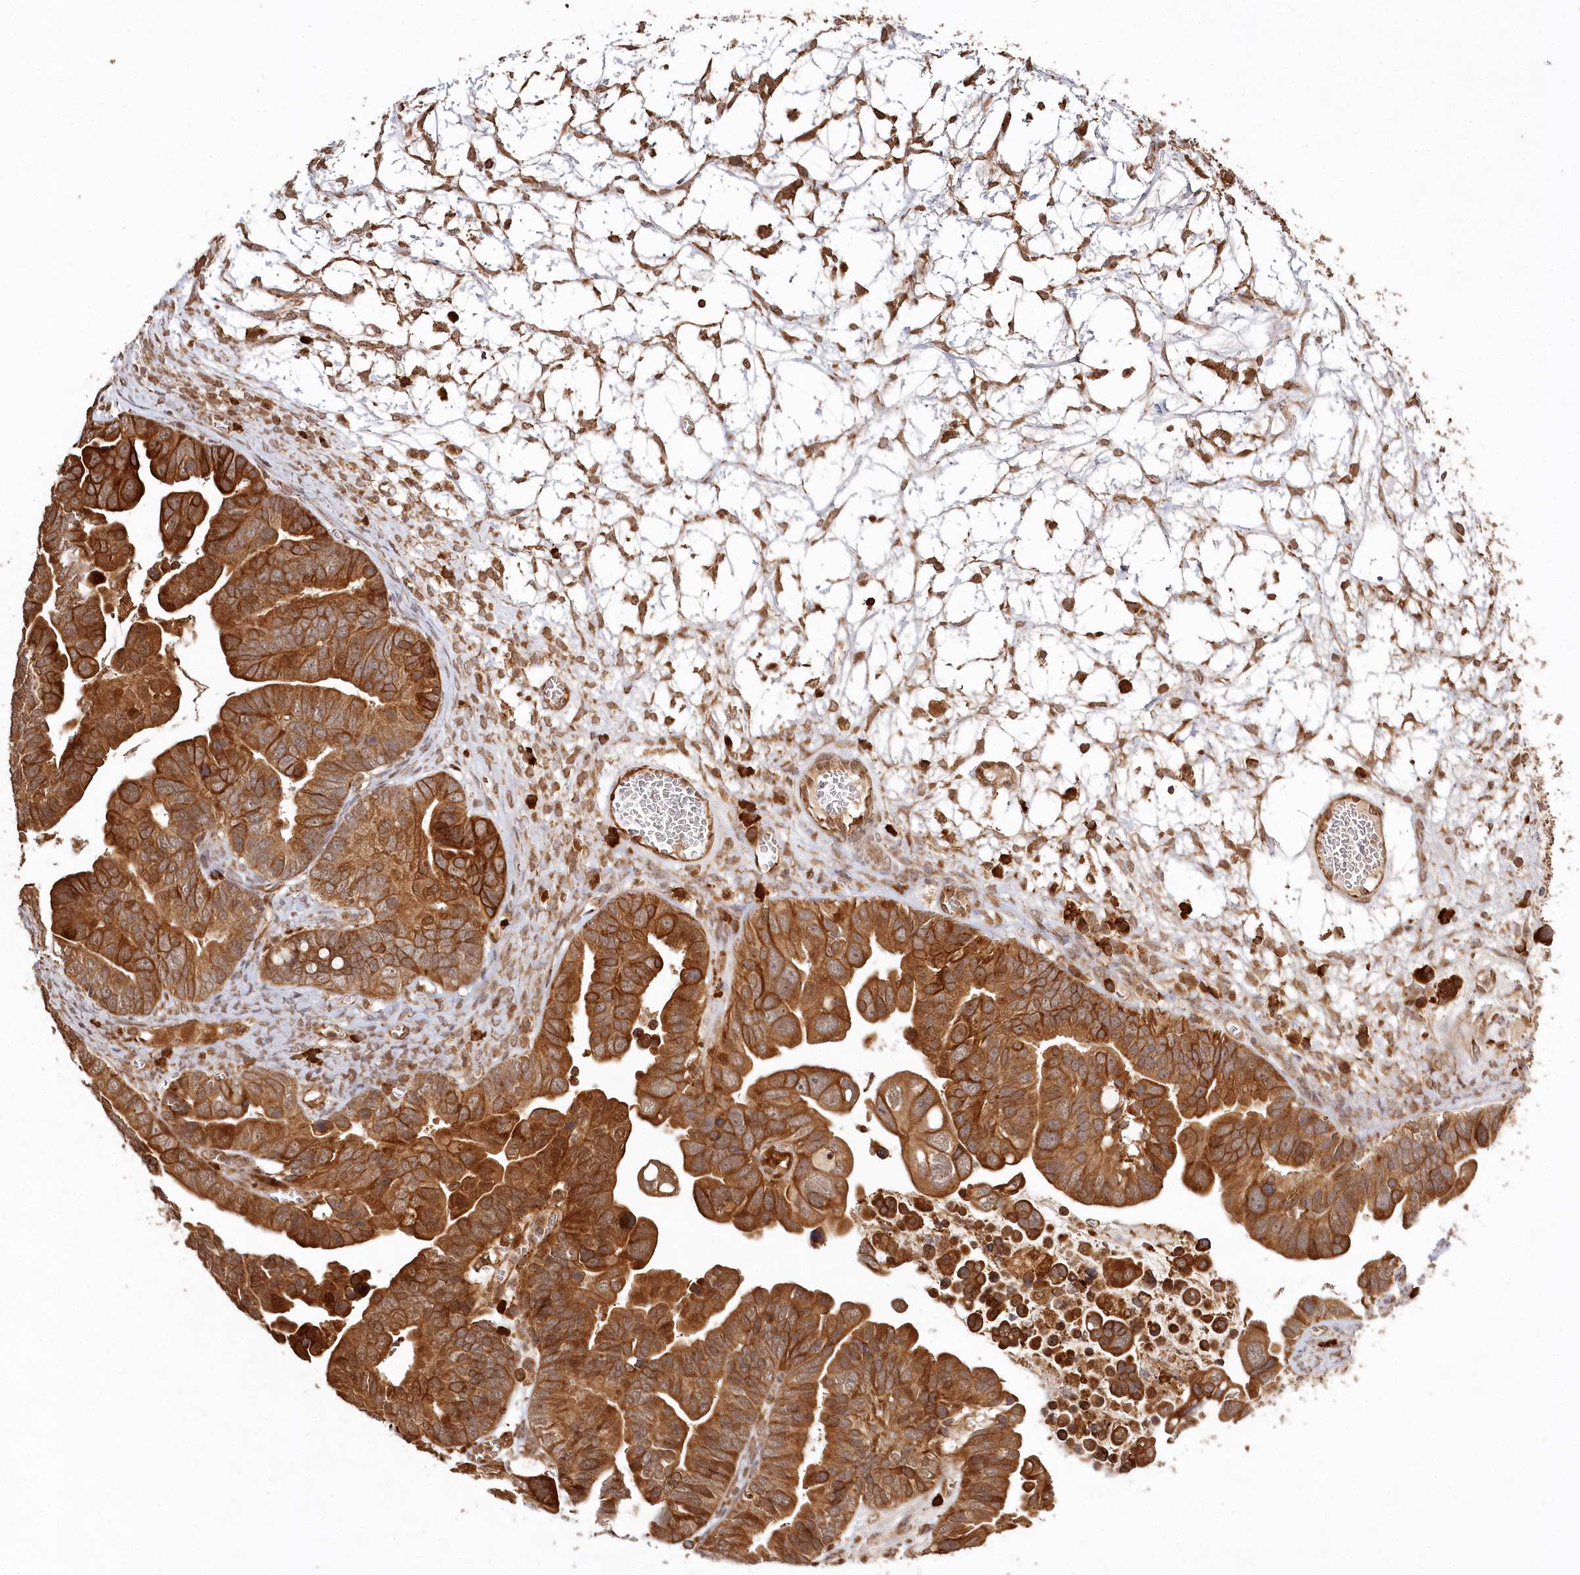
{"staining": {"intensity": "strong", "quantity": ">75%", "location": "cytoplasmic/membranous"}, "tissue": "ovarian cancer", "cell_type": "Tumor cells", "image_type": "cancer", "snomed": [{"axis": "morphology", "description": "Cystadenocarcinoma, serous, NOS"}, {"axis": "topography", "description": "Ovary"}], "caption": "There is high levels of strong cytoplasmic/membranous expression in tumor cells of ovarian cancer (serous cystadenocarcinoma), as demonstrated by immunohistochemical staining (brown color).", "gene": "ULK2", "patient": {"sex": "female", "age": 56}}